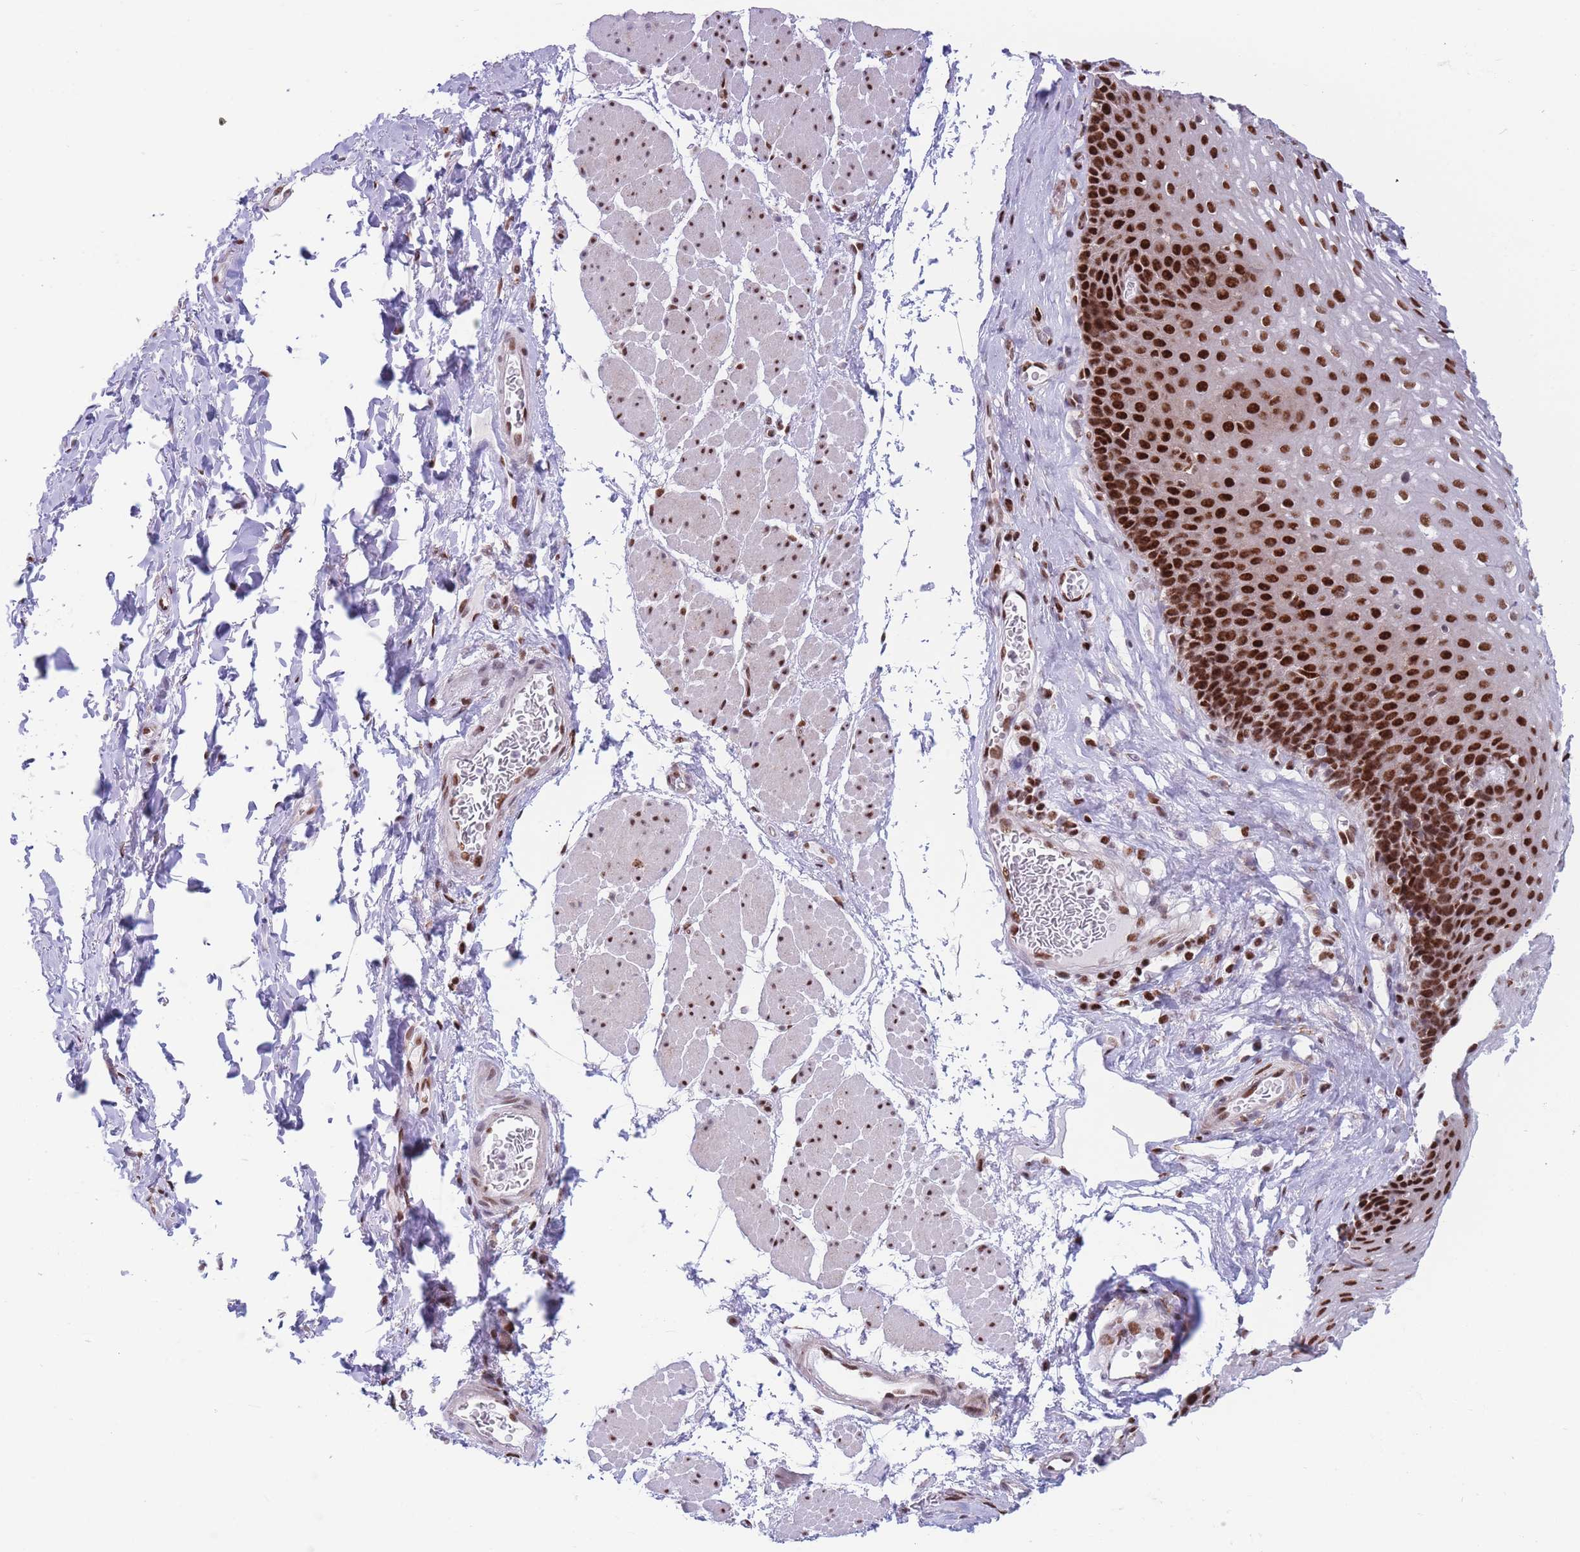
{"staining": {"intensity": "strong", "quantity": ">75%", "location": "nuclear"}, "tissue": "esophagus", "cell_type": "Squamous epithelial cells", "image_type": "normal", "snomed": [{"axis": "morphology", "description": "Normal tissue, NOS"}, {"axis": "topography", "description": "Esophagus"}], "caption": "Brown immunohistochemical staining in benign esophagus demonstrates strong nuclear expression in about >75% of squamous epithelial cells. (IHC, brightfield microscopy, high magnification).", "gene": "DNAJC3", "patient": {"sex": "female", "age": 66}}